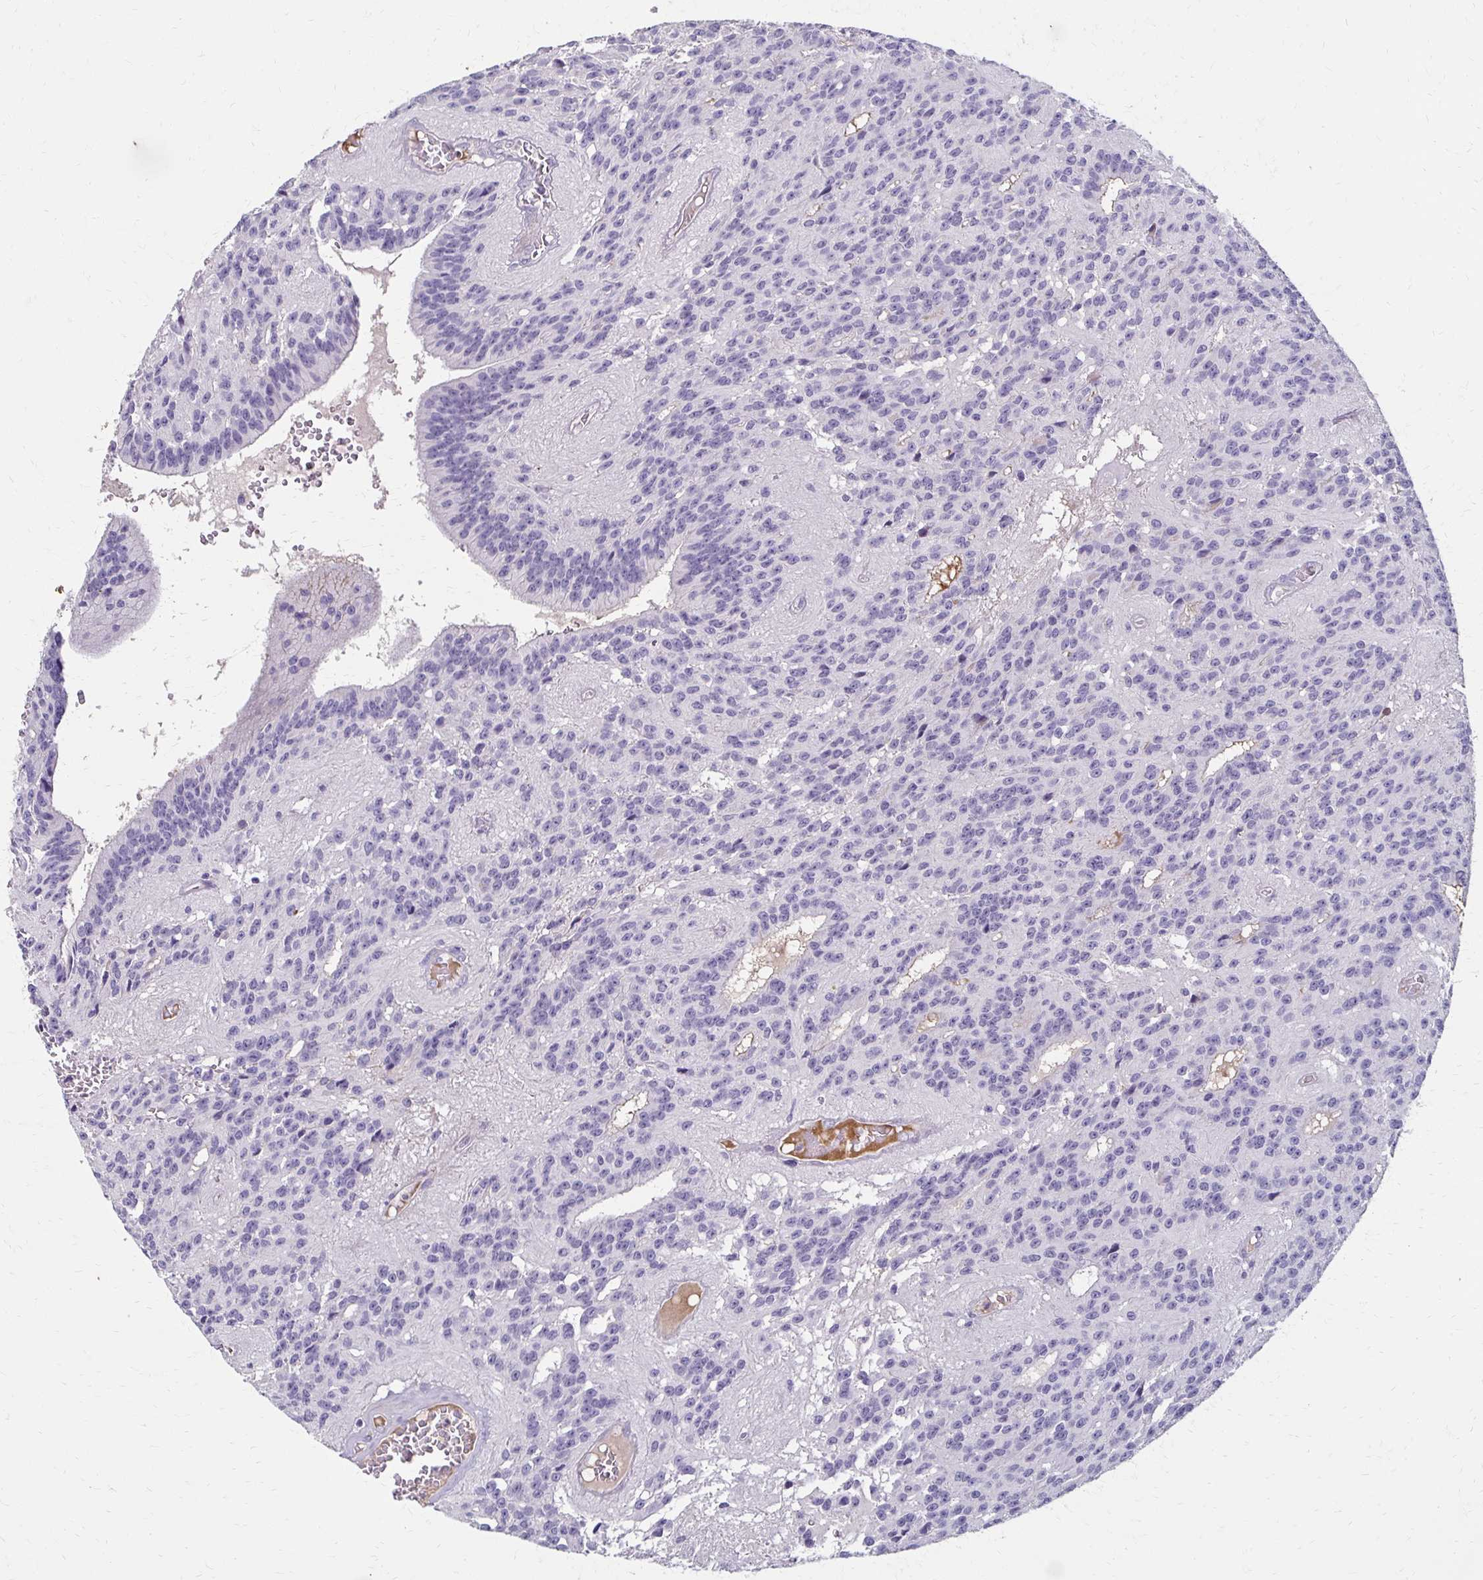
{"staining": {"intensity": "negative", "quantity": "none", "location": "none"}, "tissue": "glioma", "cell_type": "Tumor cells", "image_type": "cancer", "snomed": [{"axis": "morphology", "description": "Glioma, malignant, Low grade"}, {"axis": "topography", "description": "Brain"}], "caption": "Tumor cells are negative for protein expression in human malignant glioma (low-grade).", "gene": "BBS12", "patient": {"sex": "male", "age": 31}}